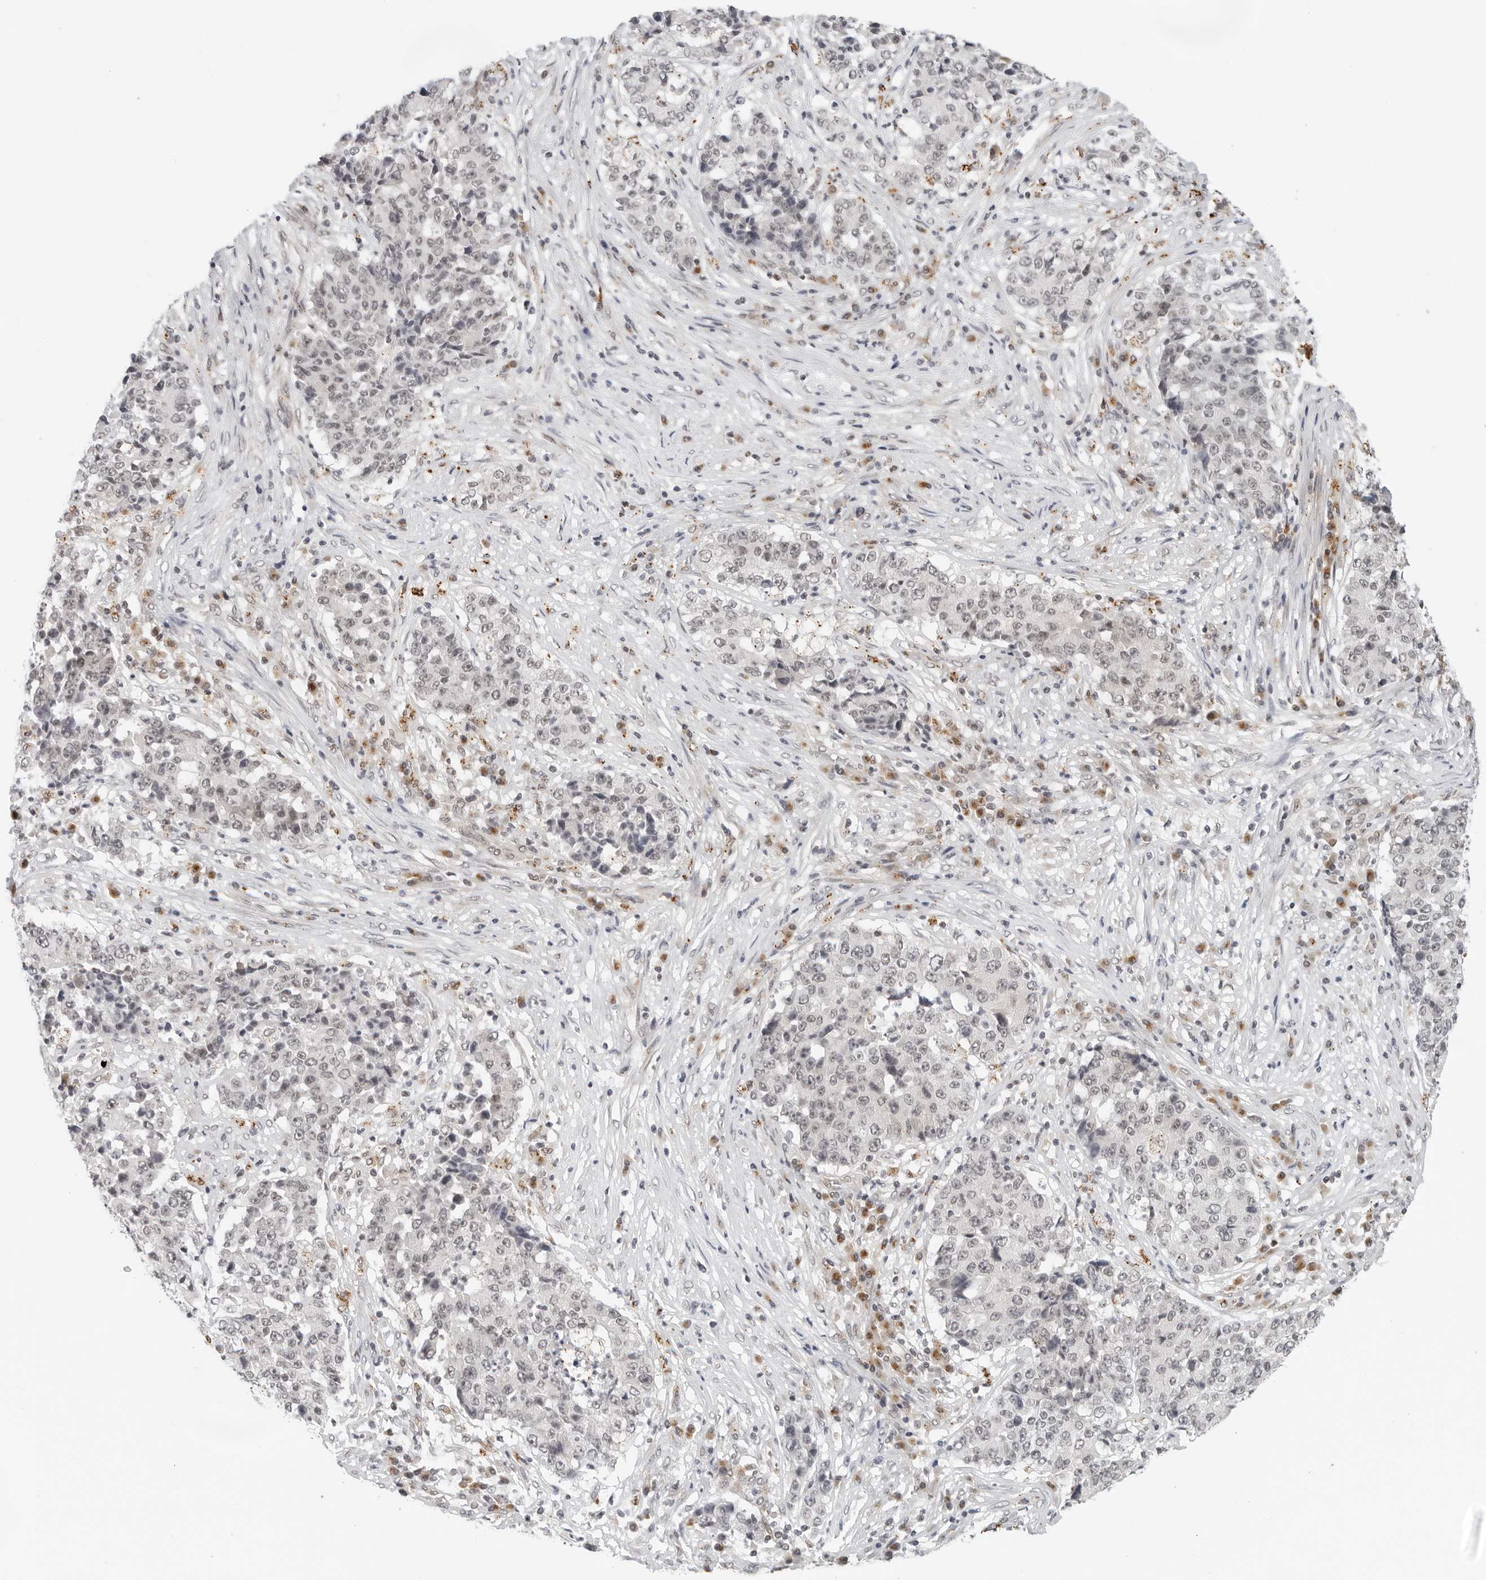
{"staining": {"intensity": "negative", "quantity": "none", "location": "none"}, "tissue": "stomach cancer", "cell_type": "Tumor cells", "image_type": "cancer", "snomed": [{"axis": "morphology", "description": "Adenocarcinoma, NOS"}, {"axis": "topography", "description": "Stomach"}], "caption": "IHC photomicrograph of neoplastic tissue: human stomach cancer stained with DAB exhibits no significant protein positivity in tumor cells. Brightfield microscopy of immunohistochemistry (IHC) stained with DAB (3,3'-diaminobenzidine) (brown) and hematoxylin (blue), captured at high magnification.", "gene": "TOX4", "patient": {"sex": "male", "age": 59}}